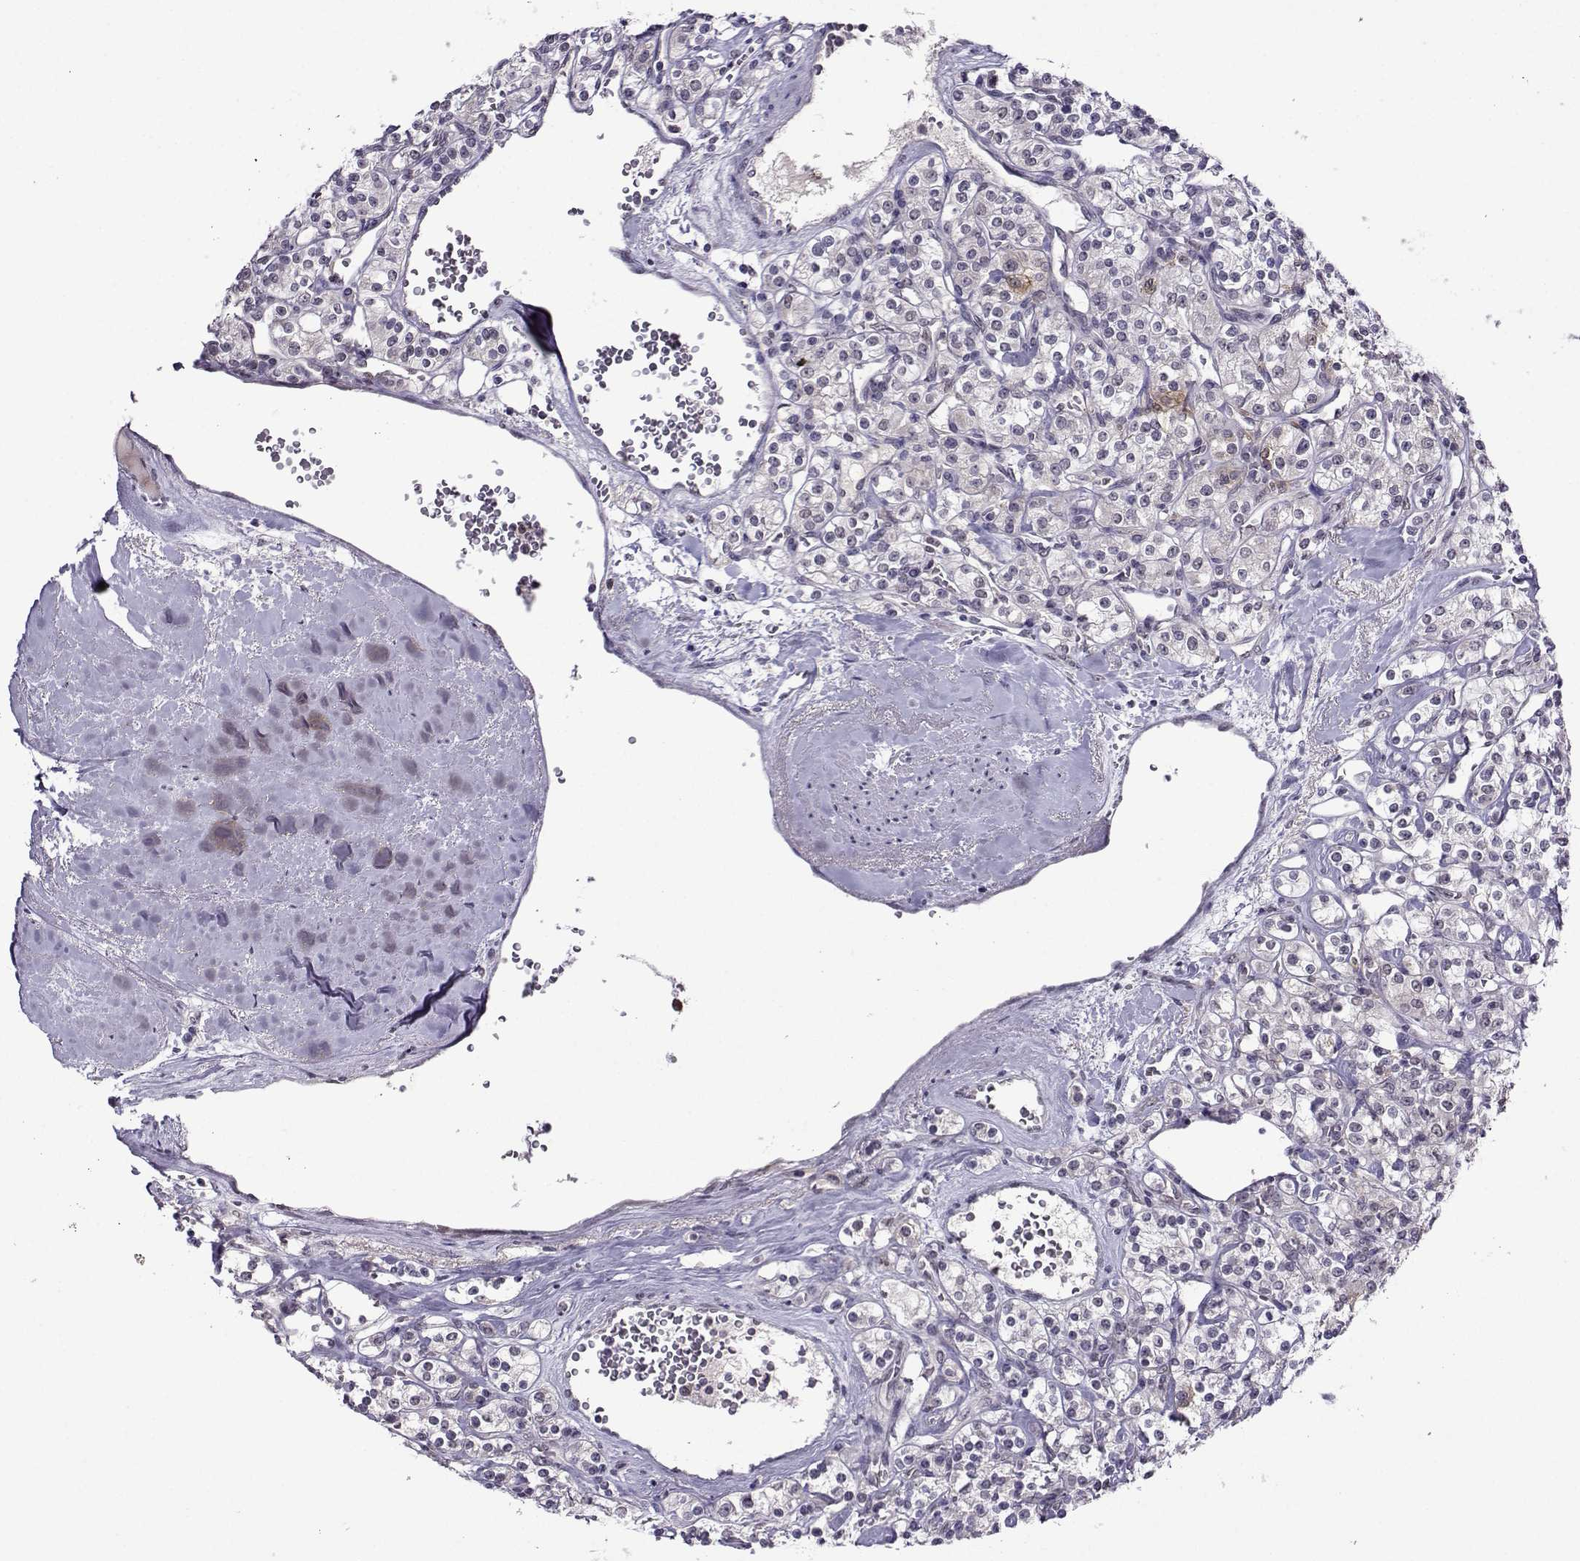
{"staining": {"intensity": "negative", "quantity": "none", "location": "none"}, "tissue": "renal cancer", "cell_type": "Tumor cells", "image_type": "cancer", "snomed": [{"axis": "morphology", "description": "Adenocarcinoma, NOS"}, {"axis": "topography", "description": "Kidney"}], "caption": "IHC photomicrograph of neoplastic tissue: human renal adenocarcinoma stained with DAB demonstrates no significant protein staining in tumor cells.", "gene": "DDX20", "patient": {"sex": "male", "age": 77}}